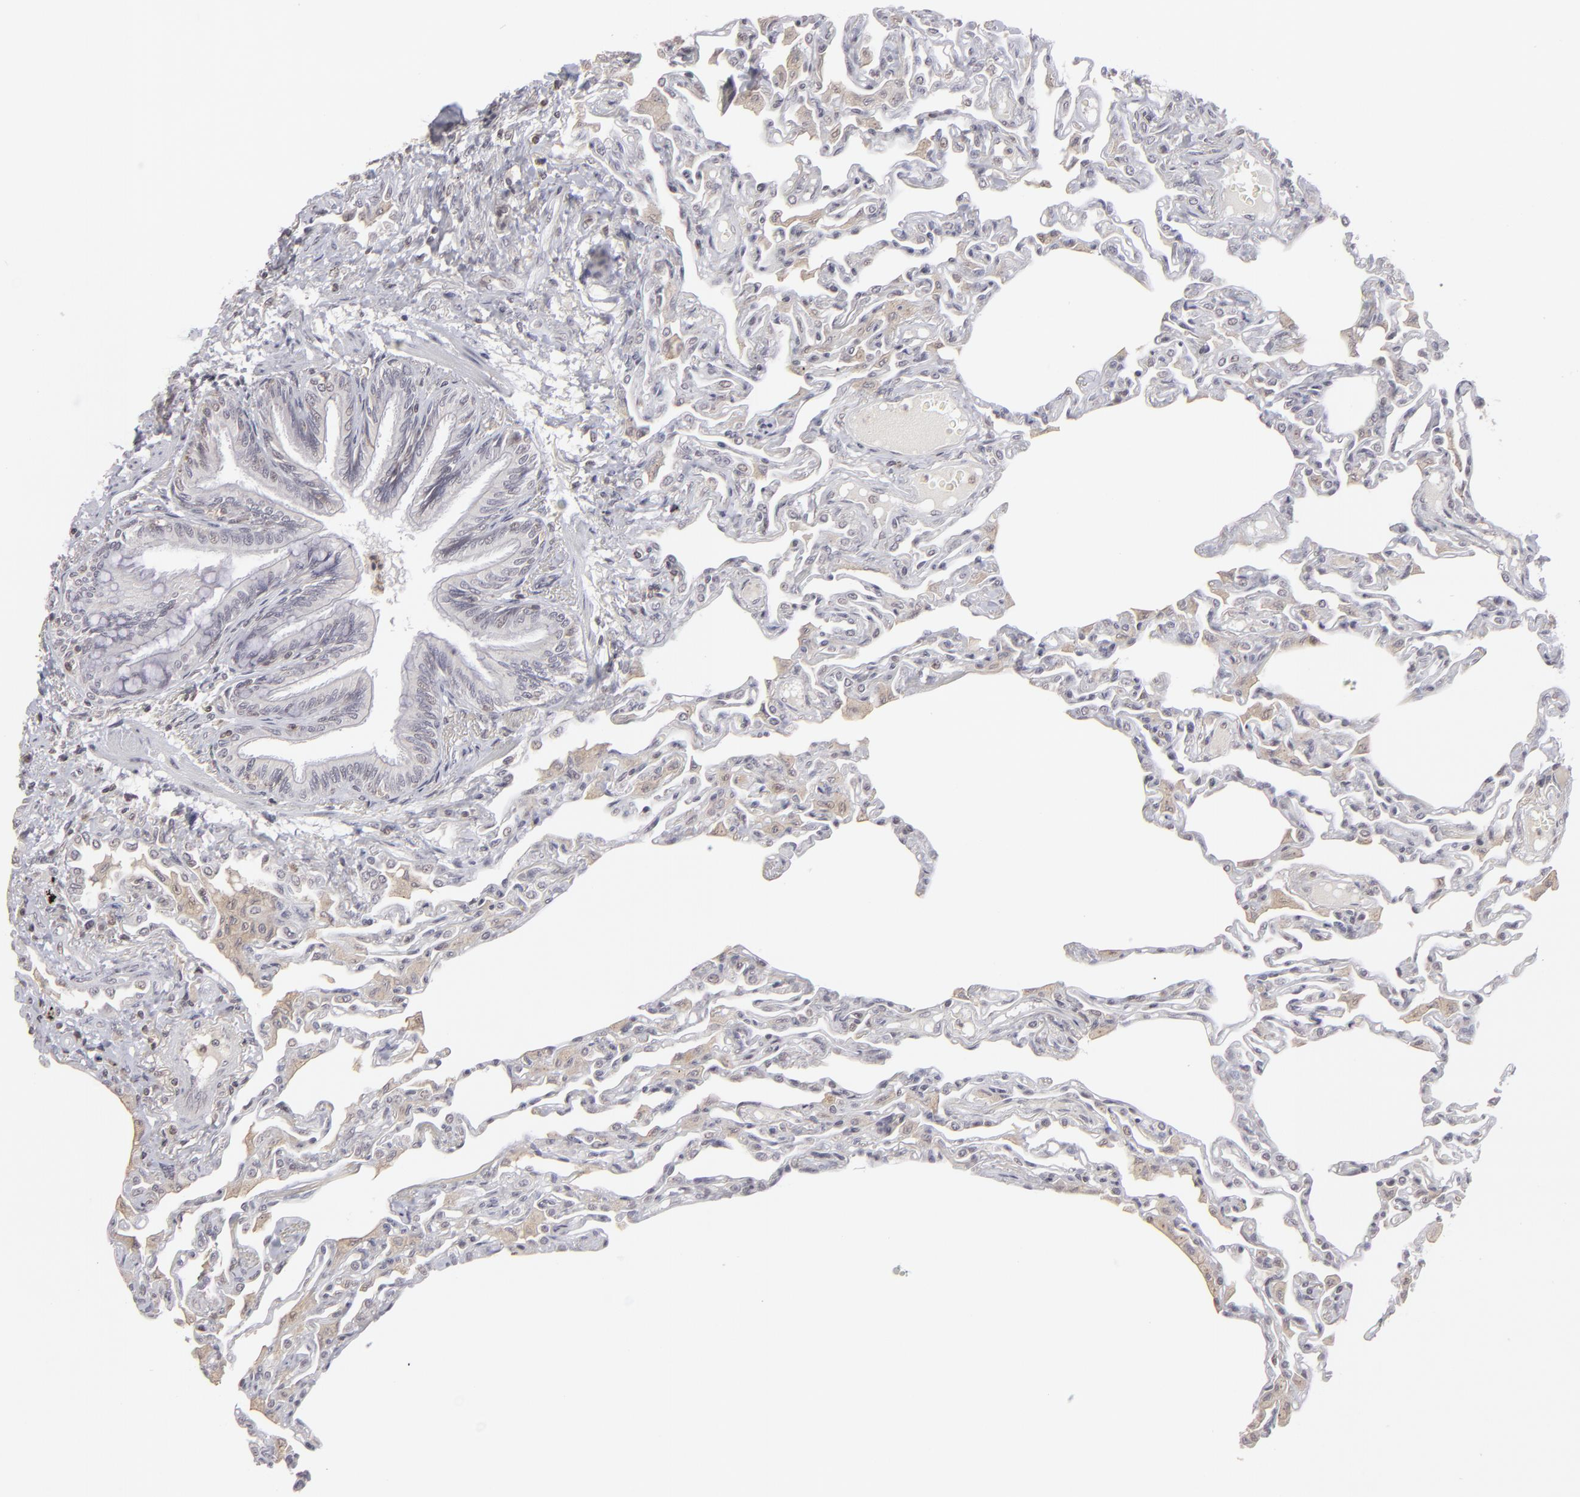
{"staining": {"intensity": "negative", "quantity": "none", "location": "none"}, "tissue": "lung", "cell_type": "Alveolar cells", "image_type": "normal", "snomed": [{"axis": "morphology", "description": "Normal tissue, NOS"}, {"axis": "topography", "description": "Lung"}], "caption": "Histopathology image shows no protein expression in alveolar cells of unremarkable lung. Nuclei are stained in blue.", "gene": "CLDN2", "patient": {"sex": "female", "age": 49}}